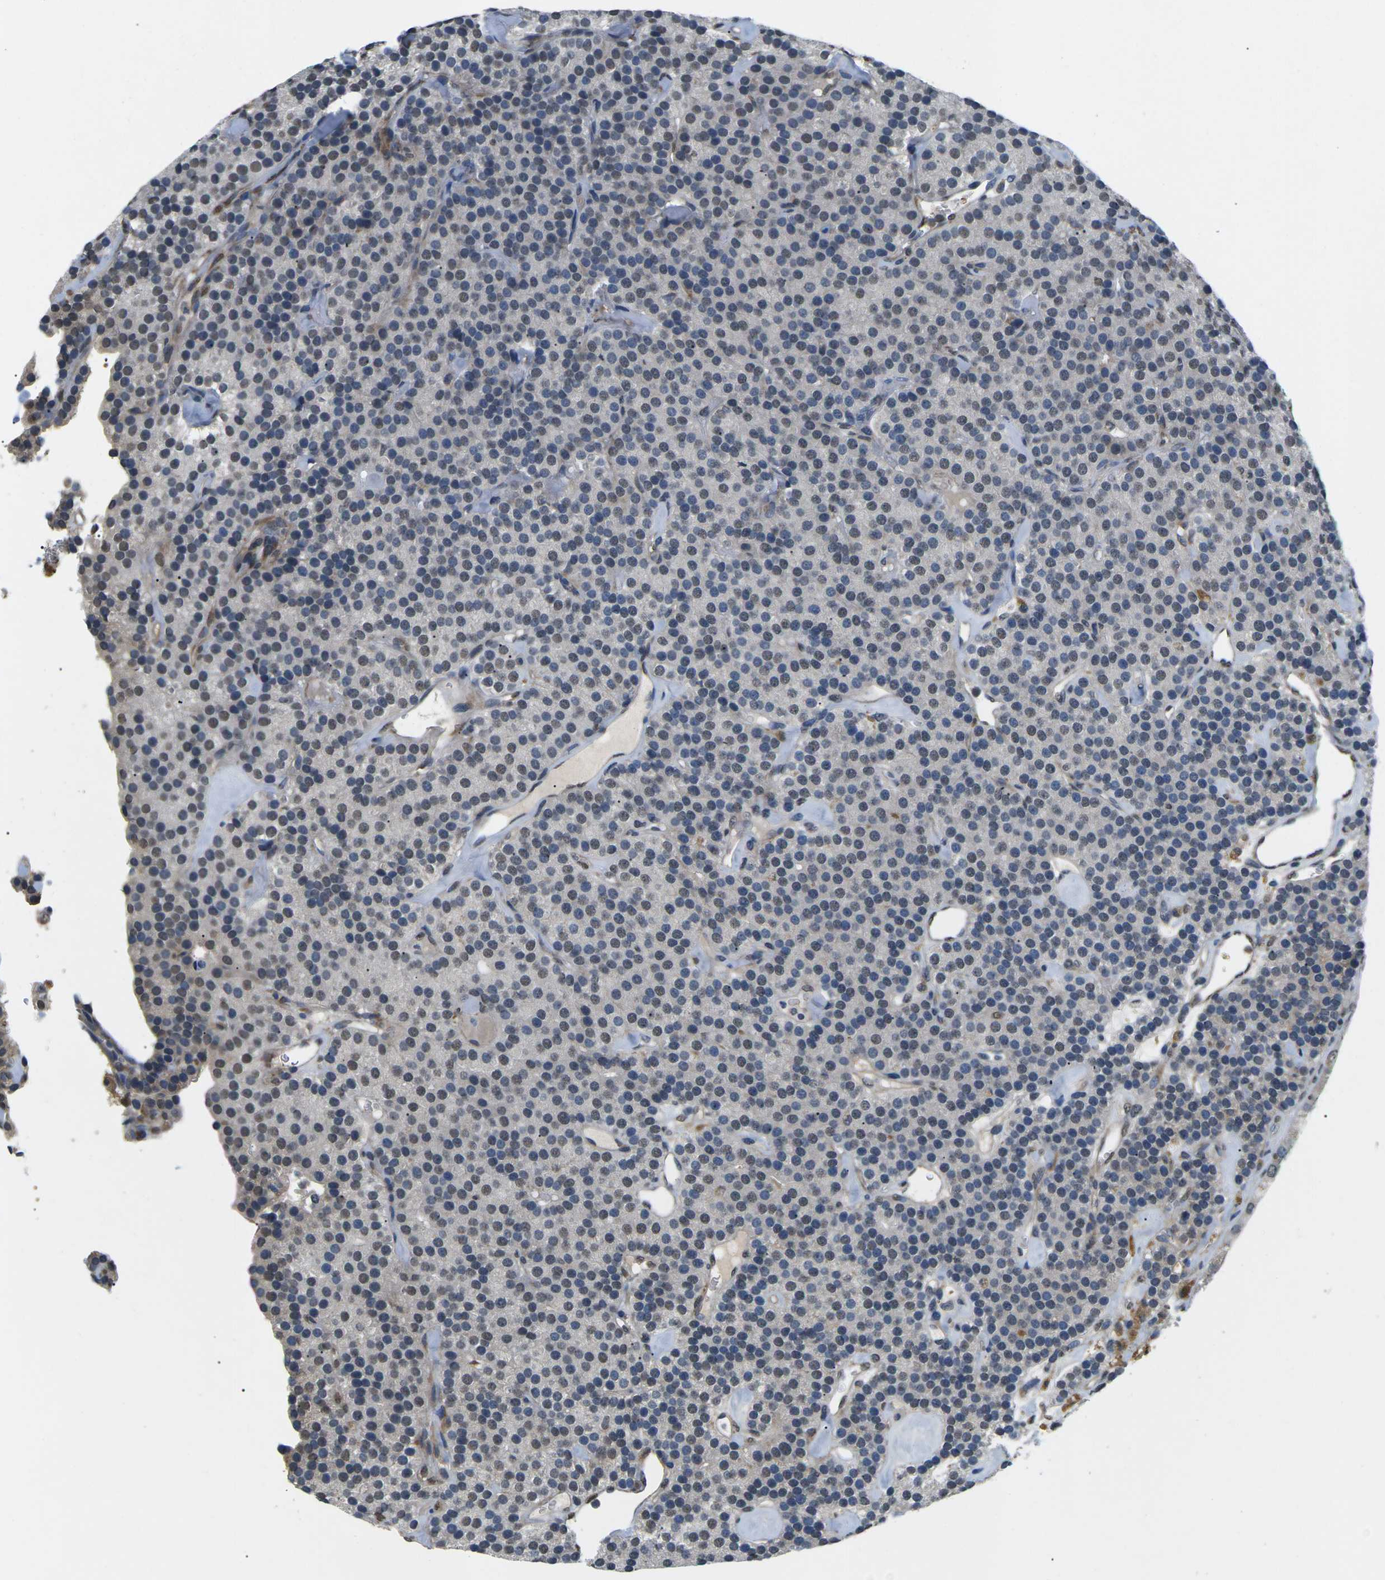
{"staining": {"intensity": "weak", "quantity": "25%-75%", "location": "cytoplasmic/membranous,nuclear"}, "tissue": "parathyroid gland", "cell_type": "Glandular cells", "image_type": "normal", "snomed": [{"axis": "morphology", "description": "Normal tissue, NOS"}, {"axis": "morphology", "description": "Adenoma, NOS"}, {"axis": "topography", "description": "Parathyroid gland"}], "caption": "Immunohistochemistry micrograph of benign parathyroid gland: human parathyroid gland stained using immunohistochemistry (IHC) displays low levels of weak protein expression localized specifically in the cytoplasmic/membranous,nuclear of glandular cells, appearing as a cytoplasmic/membranous,nuclear brown color.", "gene": "ERBB4", "patient": {"sex": "female", "age": 86}}